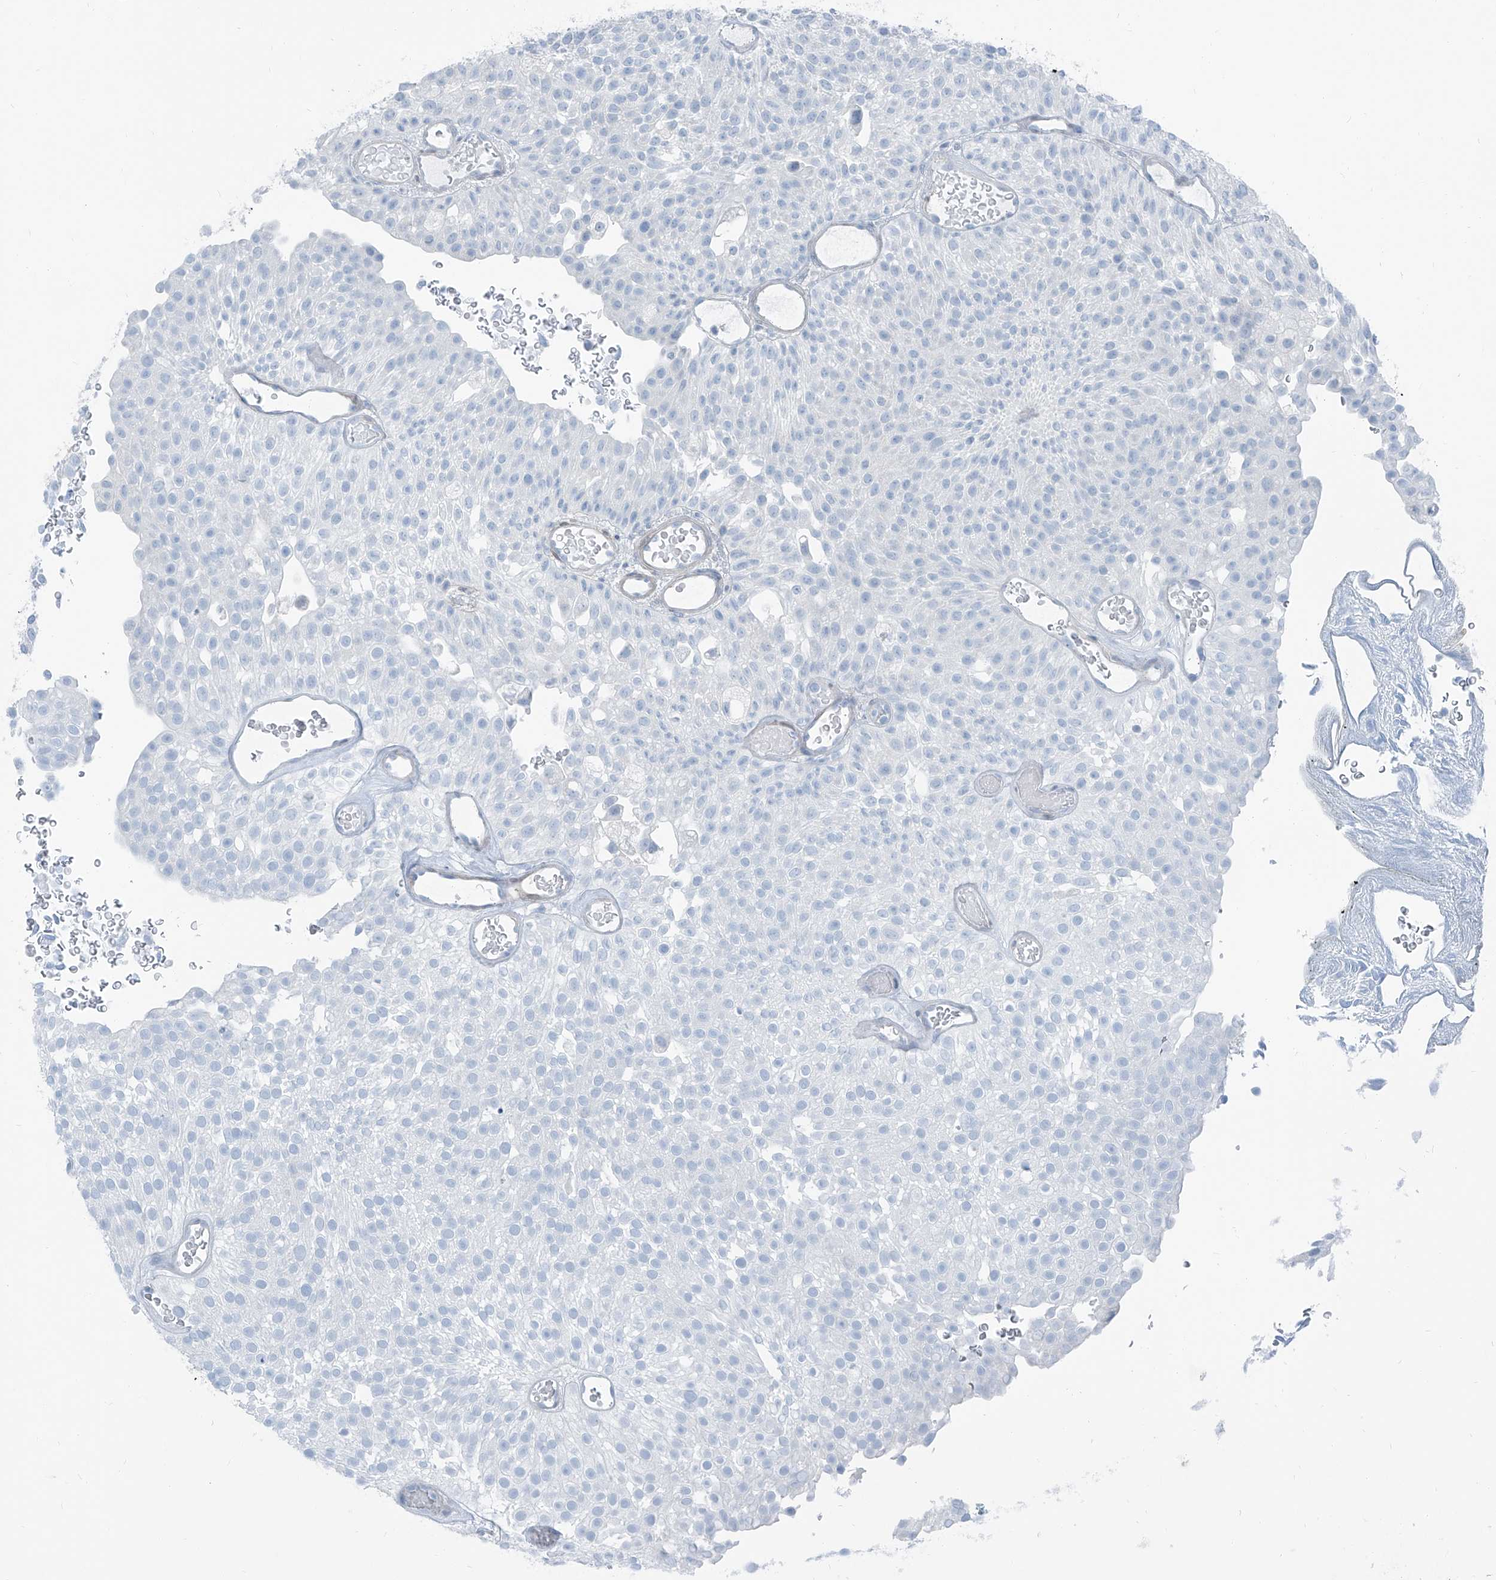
{"staining": {"intensity": "negative", "quantity": "none", "location": "none"}, "tissue": "urothelial cancer", "cell_type": "Tumor cells", "image_type": "cancer", "snomed": [{"axis": "morphology", "description": "Urothelial carcinoma, Low grade"}, {"axis": "topography", "description": "Urinary bladder"}], "caption": "Histopathology image shows no significant protein staining in tumor cells of low-grade urothelial carcinoma.", "gene": "RGN", "patient": {"sex": "male", "age": 78}}